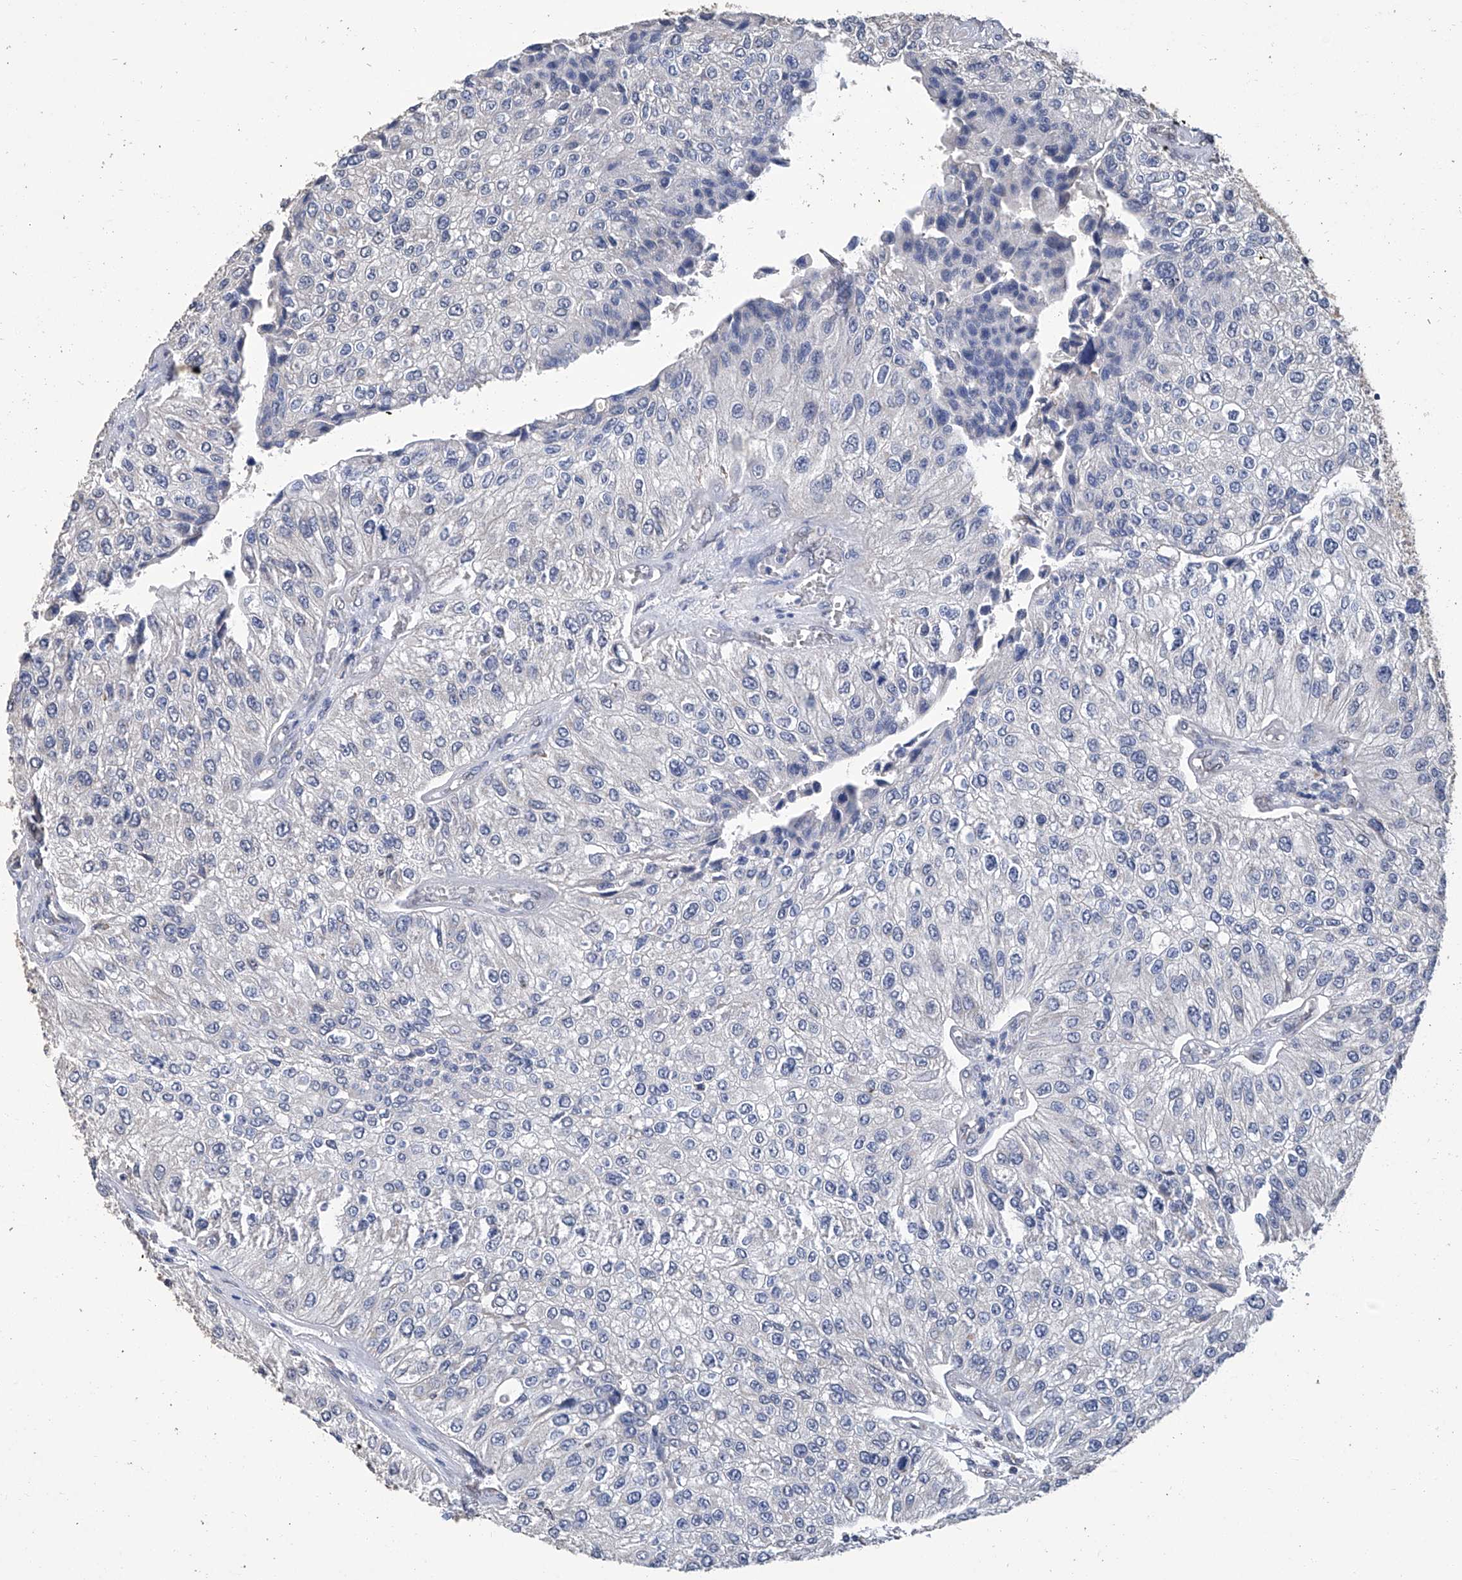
{"staining": {"intensity": "negative", "quantity": "none", "location": "none"}, "tissue": "urothelial cancer", "cell_type": "Tumor cells", "image_type": "cancer", "snomed": [{"axis": "morphology", "description": "Urothelial carcinoma, High grade"}, {"axis": "topography", "description": "Kidney"}, {"axis": "topography", "description": "Urinary bladder"}], "caption": "High magnification brightfield microscopy of urothelial cancer stained with DAB (brown) and counterstained with hematoxylin (blue): tumor cells show no significant staining. (Stains: DAB (3,3'-diaminobenzidine) IHC with hematoxylin counter stain, Microscopy: brightfield microscopy at high magnification).", "gene": "GPT", "patient": {"sex": "male", "age": 77}}